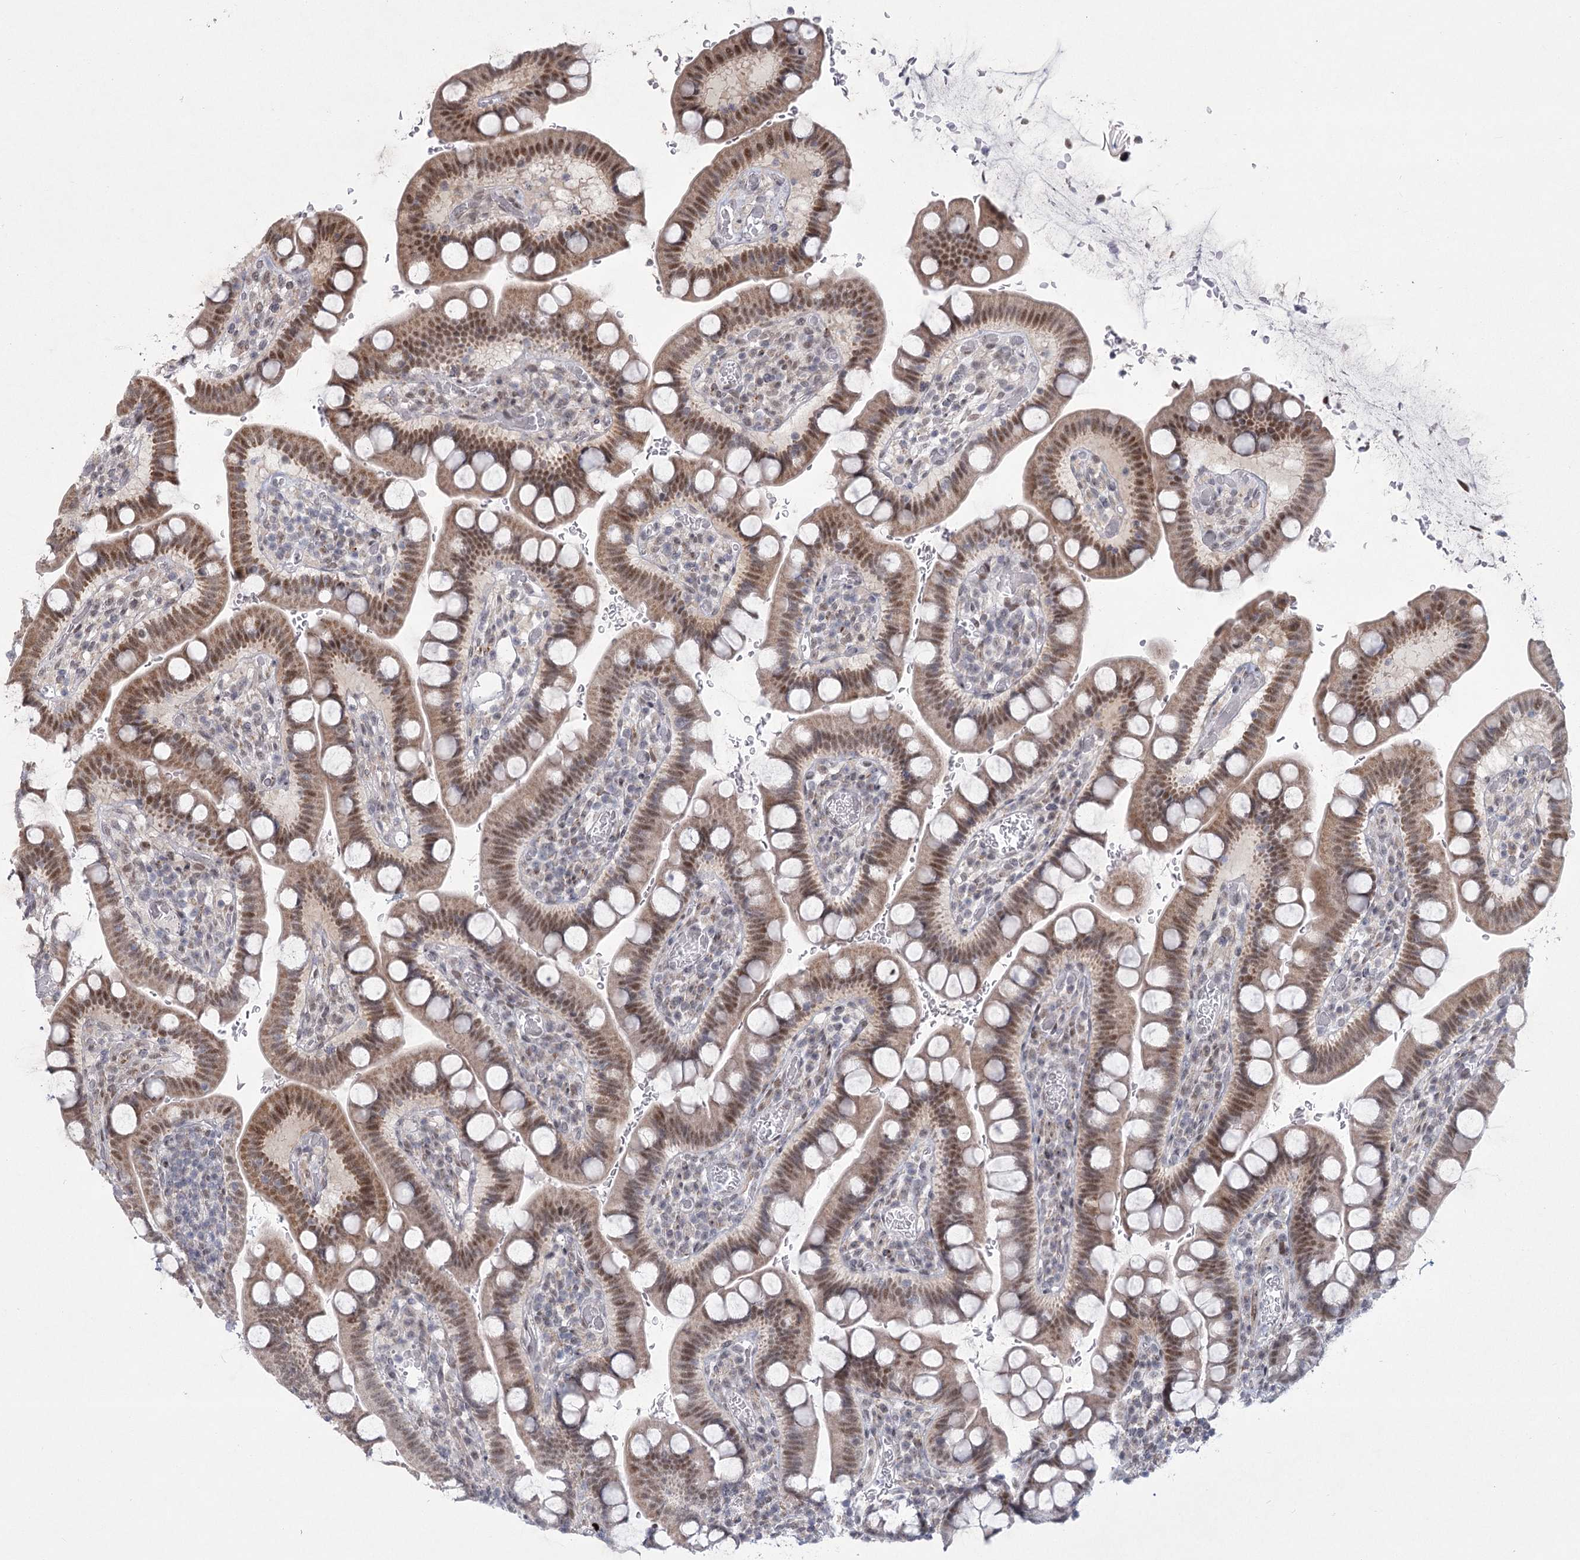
{"staining": {"intensity": "moderate", "quantity": ">75%", "location": "nuclear"}, "tissue": "small intestine", "cell_type": "Glandular cells", "image_type": "normal", "snomed": [{"axis": "morphology", "description": "Normal tissue, NOS"}, {"axis": "topography", "description": "Stomach, upper"}, {"axis": "topography", "description": "Stomach, lower"}, {"axis": "topography", "description": "Small intestine"}], "caption": "The photomicrograph shows immunohistochemical staining of benign small intestine. There is moderate nuclear expression is appreciated in about >75% of glandular cells.", "gene": "CIB4", "patient": {"sex": "male", "age": 68}}